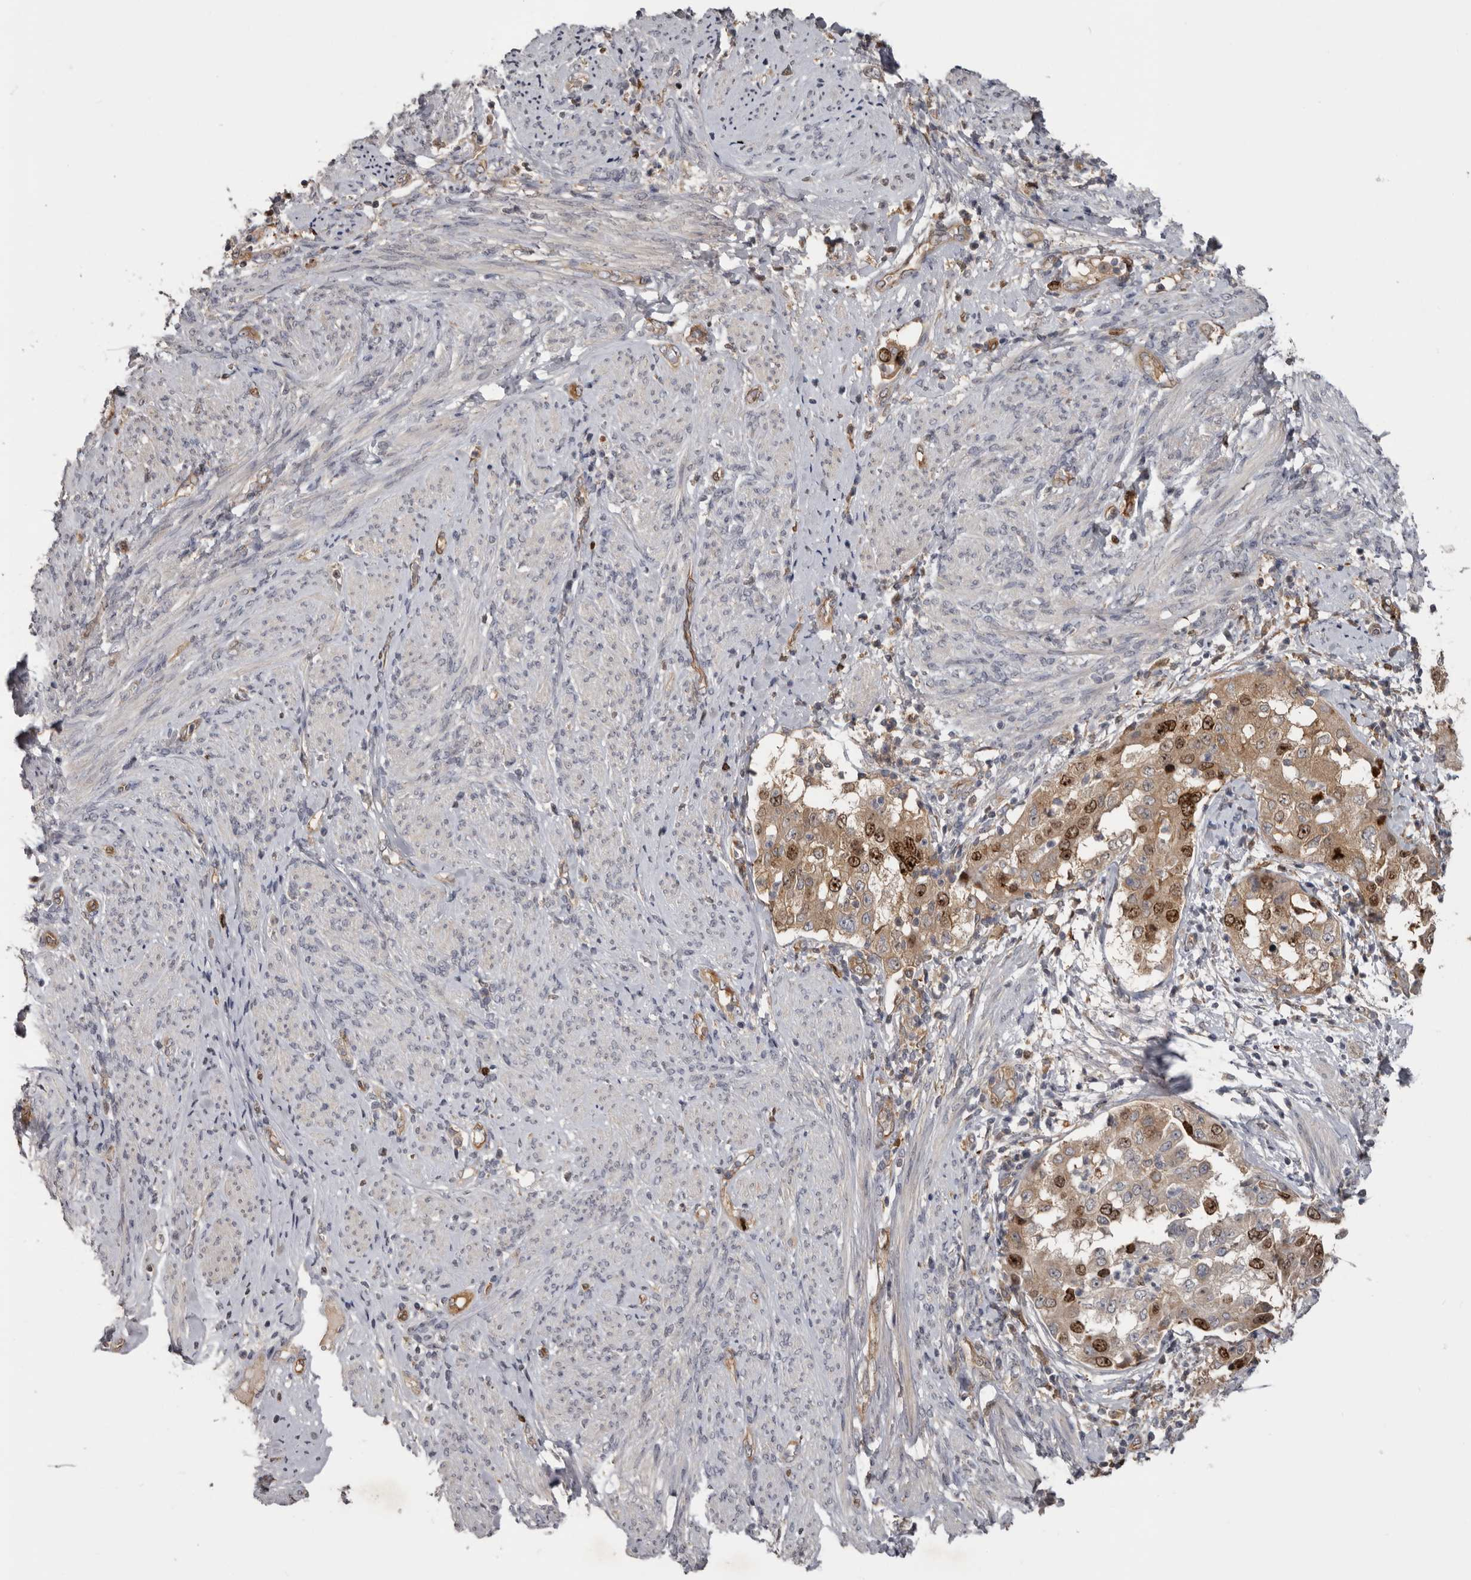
{"staining": {"intensity": "strong", "quantity": "25%-75%", "location": "nuclear"}, "tissue": "endometrial cancer", "cell_type": "Tumor cells", "image_type": "cancer", "snomed": [{"axis": "morphology", "description": "Adenocarcinoma, NOS"}, {"axis": "topography", "description": "Endometrium"}], "caption": "Endometrial cancer tissue shows strong nuclear staining in approximately 25%-75% of tumor cells, visualized by immunohistochemistry.", "gene": "CDCA8", "patient": {"sex": "female", "age": 85}}